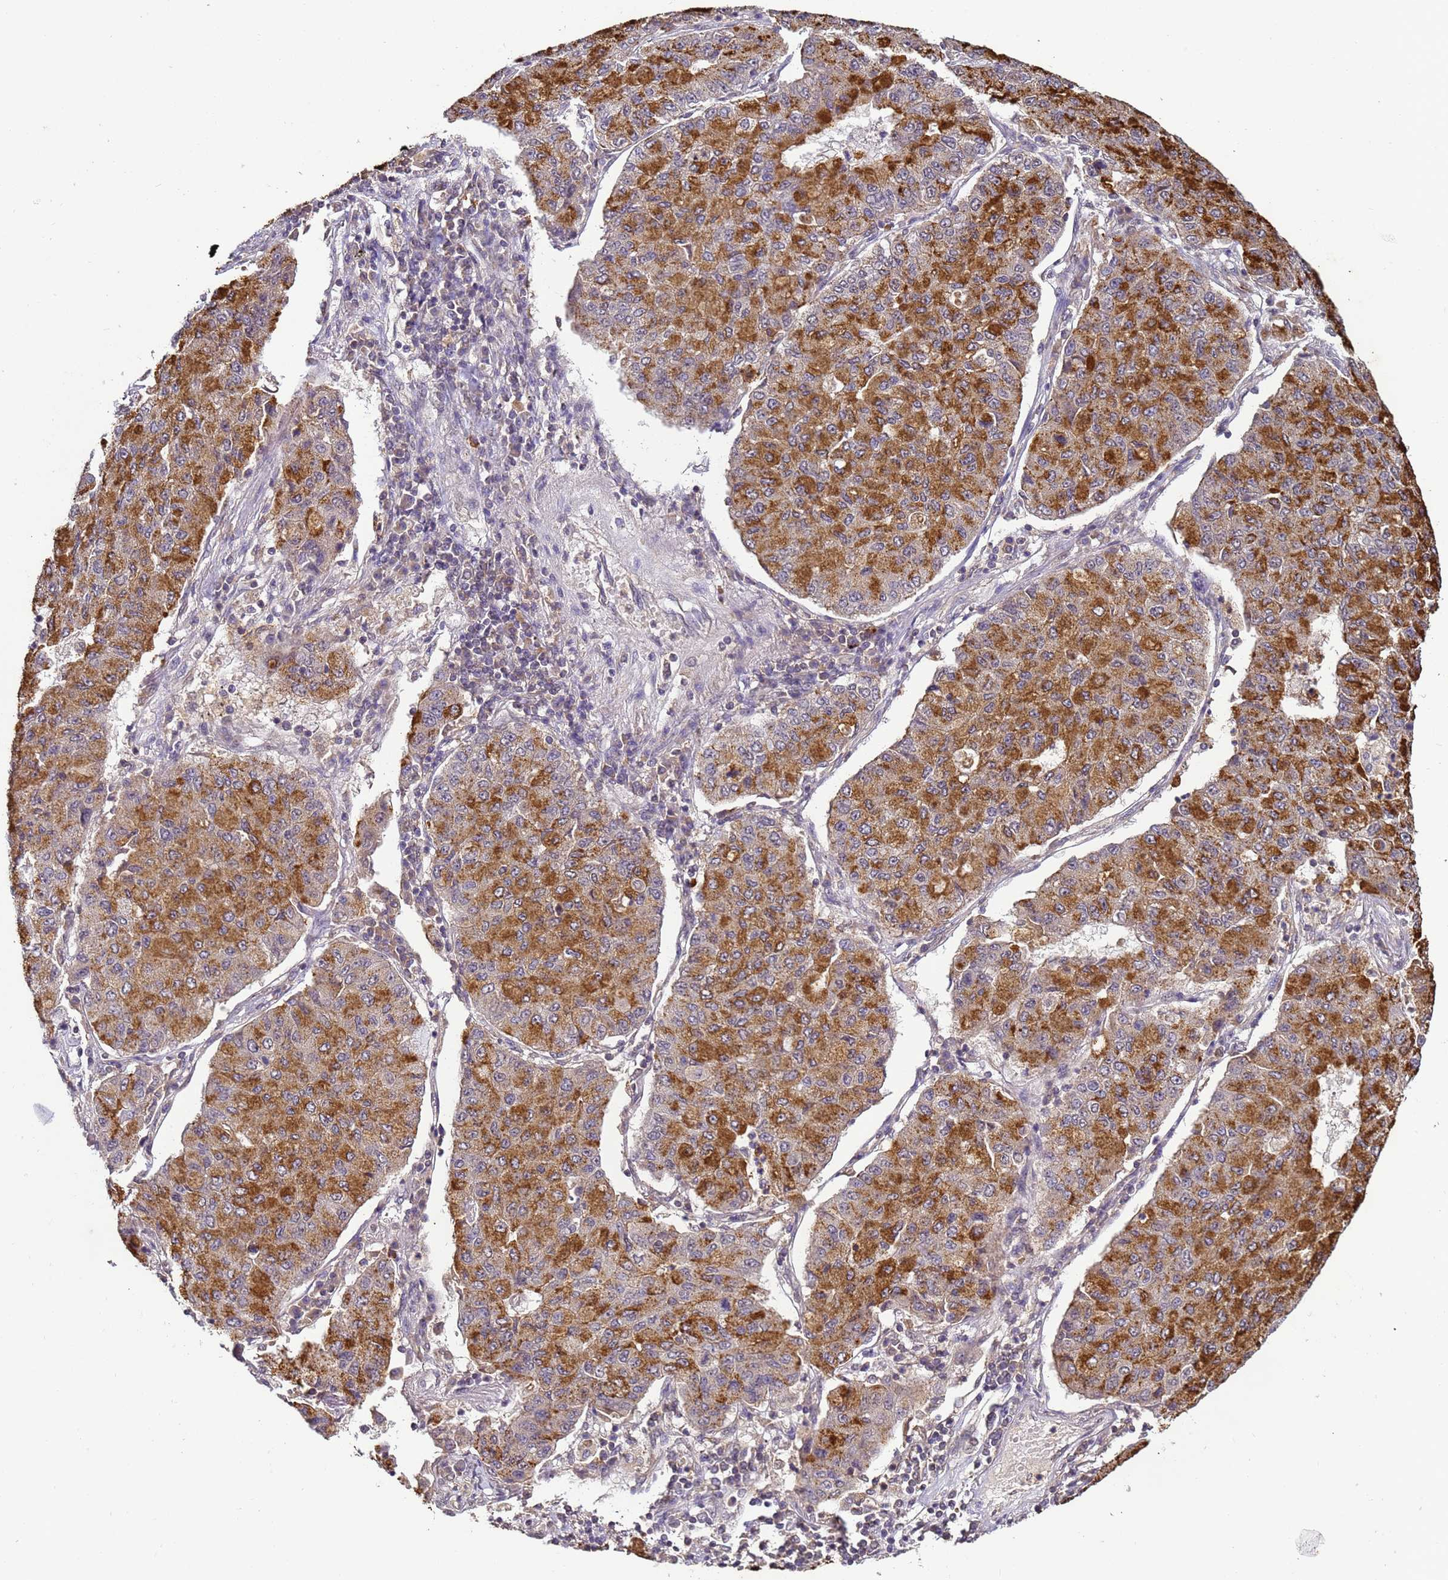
{"staining": {"intensity": "moderate", "quantity": ">75%", "location": "cytoplasmic/membranous"}, "tissue": "lung cancer", "cell_type": "Tumor cells", "image_type": "cancer", "snomed": [{"axis": "morphology", "description": "Squamous cell carcinoma, NOS"}, {"axis": "topography", "description": "Lung"}], "caption": "Tumor cells demonstrate medium levels of moderate cytoplasmic/membranous expression in approximately >75% of cells in lung squamous cell carcinoma.", "gene": "ANKRD17", "patient": {"sex": "male", "age": 74}}